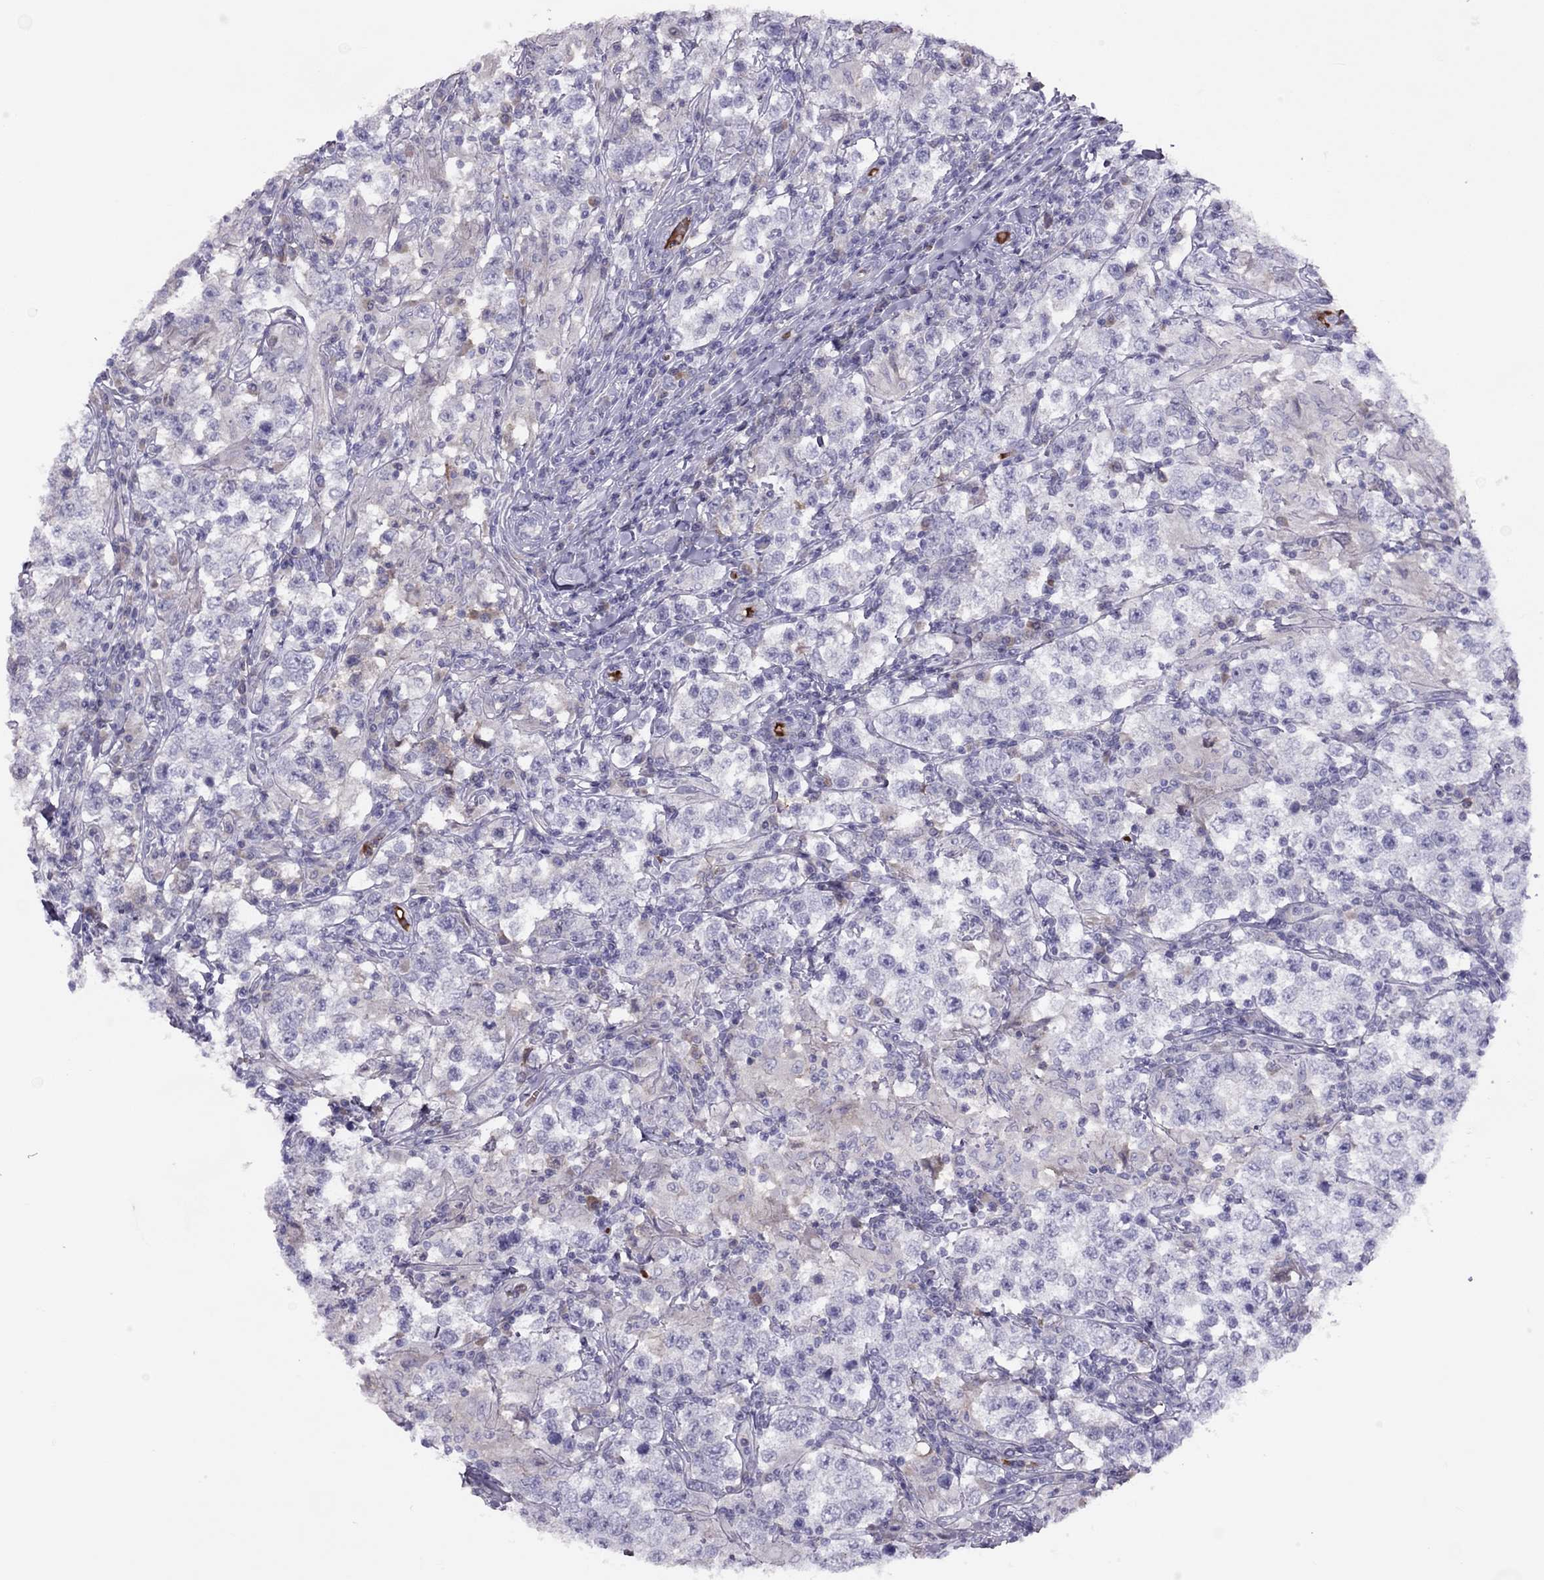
{"staining": {"intensity": "negative", "quantity": "none", "location": "none"}, "tissue": "testis cancer", "cell_type": "Tumor cells", "image_type": "cancer", "snomed": [{"axis": "morphology", "description": "Seminoma, NOS"}, {"axis": "morphology", "description": "Carcinoma, Embryonal, NOS"}, {"axis": "topography", "description": "Testis"}], "caption": "DAB (3,3'-diaminobenzidine) immunohistochemical staining of human seminoma (testis) shows no significant positivity in tumor cells. The staining was performed using DAB to visualize the protein expression in brown, while the nuclei were stained in blue with hematoxylin (Magnification: 20x).", "gene": "RHD", "patient": {"sex": "male", "age": 41}}